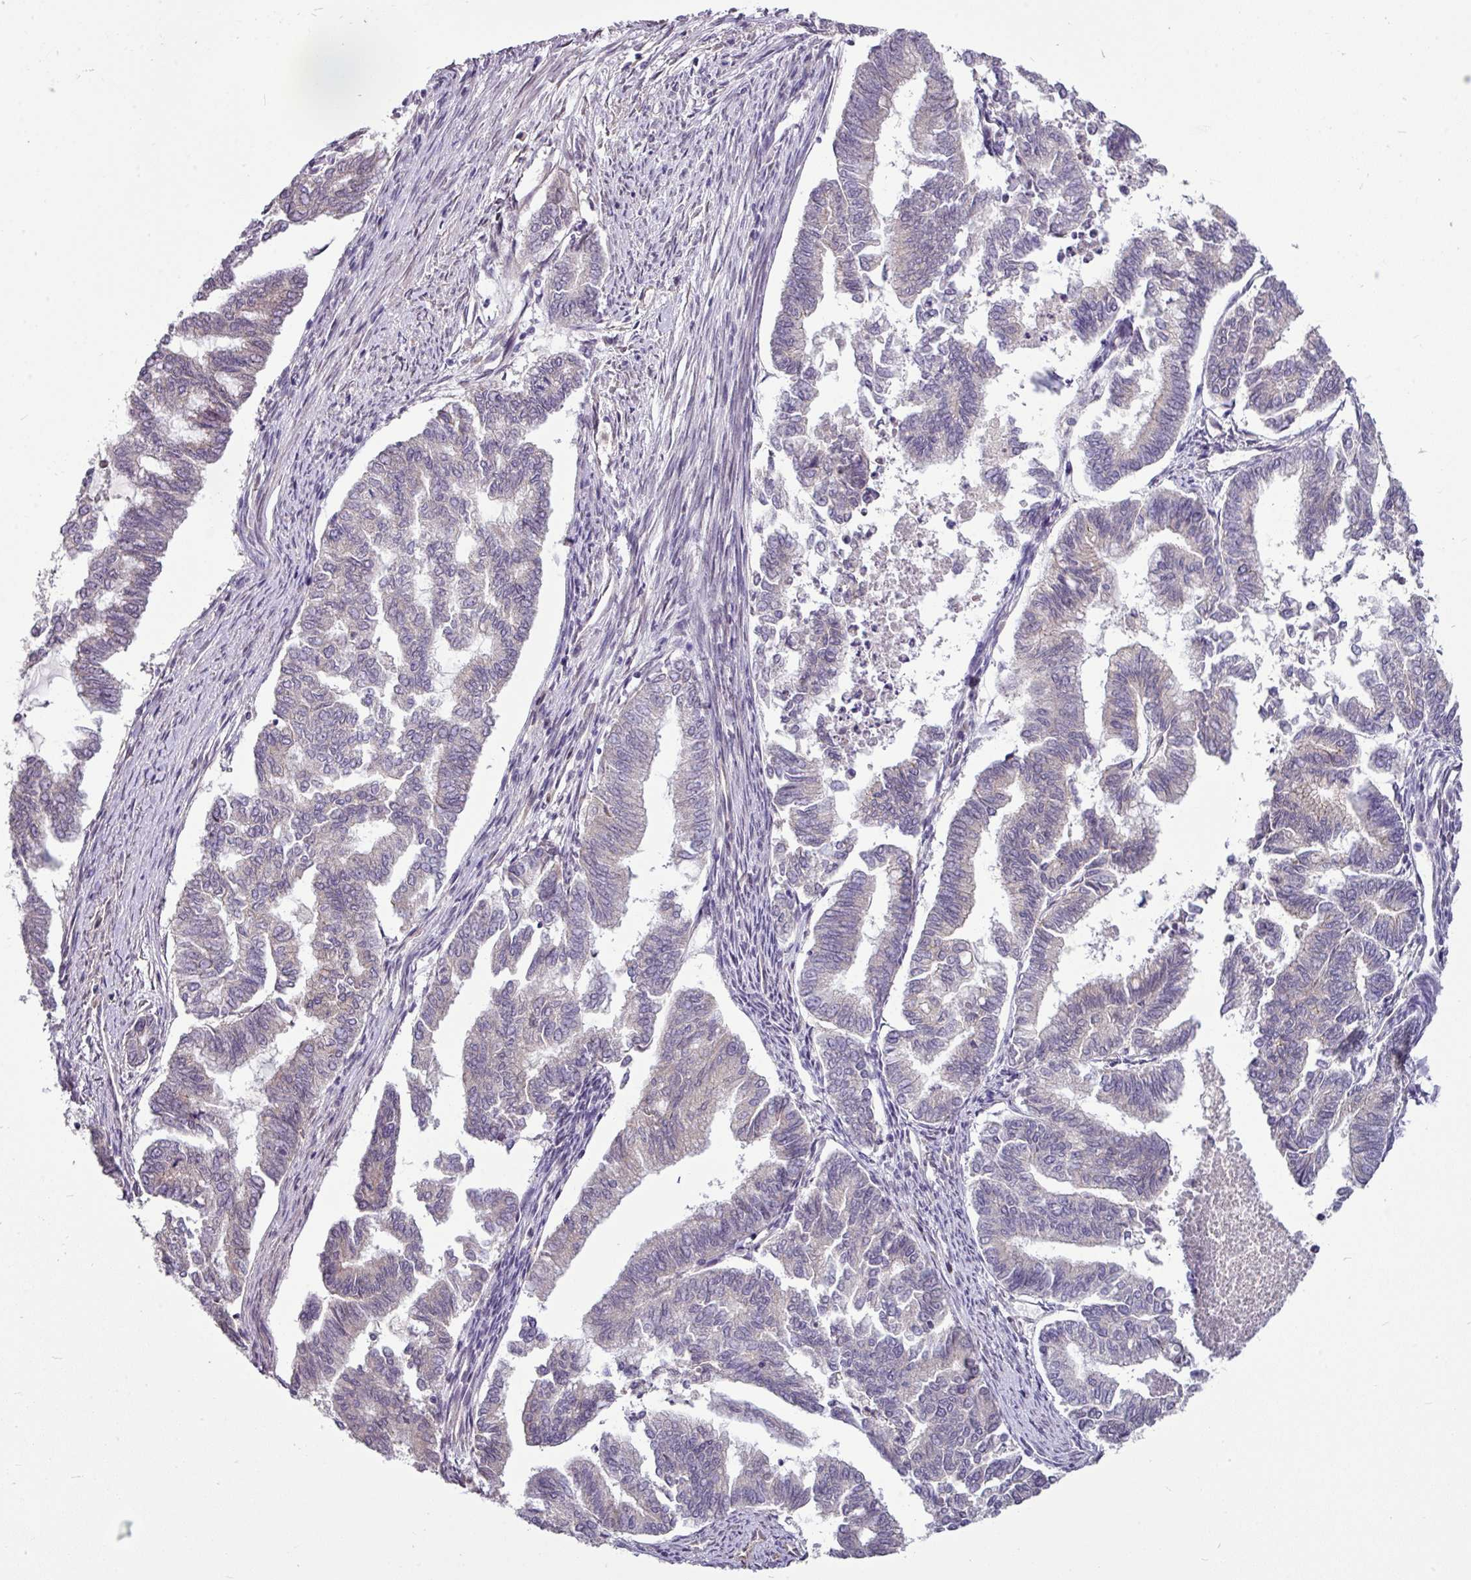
{"staining": {"intensity": "negative", "quantity": "none", "location": "none"}, "tissue": "endometrial cancer", "cell_type": "Tumor cells", "image_type": "cancer", "snomed": [{"axis": "morphology", "description": "Adenocarcinoma, NOS"}, {"axis": "topography", "description": "Endometrium"}], "caption": "IHC image of neoplastic tissue: human endometrial cancer (adenocarcinoma) stained with DAB (3,3'-diaminobenzidine) displays no significant protein expression in tumor cells.", "gene": "GAN", "patient": {"sex": "female", "age": 79}}